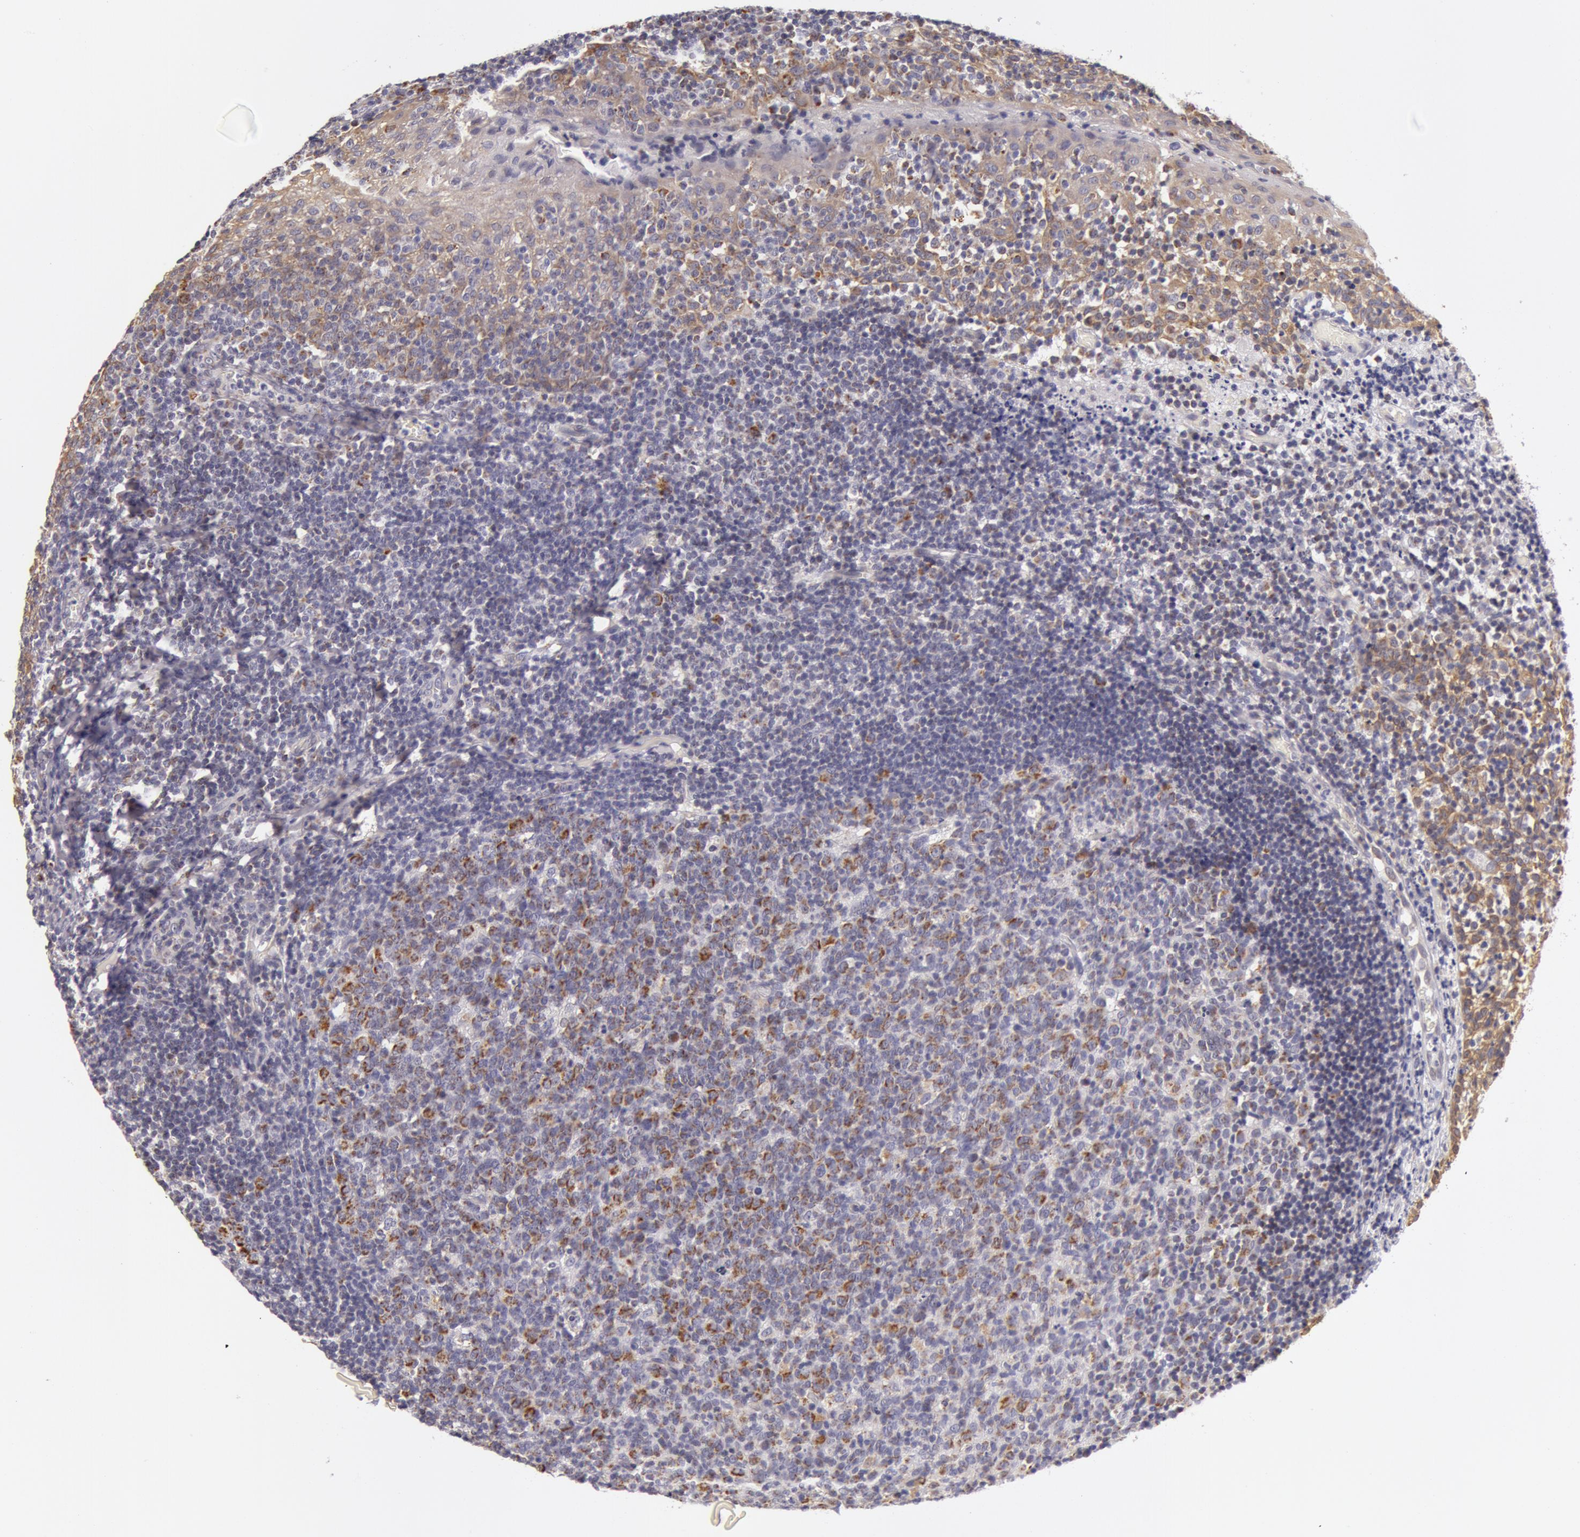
{"staining": {"intensity": "negative", "quantity": "none", "location": "none"}, "tissue": "tonsil", "cell_type": "Germinal center cells", "image_type": "normal", "snomed": [{"axis": "morphology", "description": "Normal tissue, NOS"}, {"axis": "topography", "description": "Tonsil"}], "caption": "An immunohistochemistry (IHC) micrograph of benign tonsil is shown. There is no staining in germinal center cells of tonsil. (Brightfield microscopy of DAB (3,3'-diaminobenzidine) immunohistochemistry at high magnification).", "gene": "KRT18", "patient": {"sex": "male", "age": 6}}